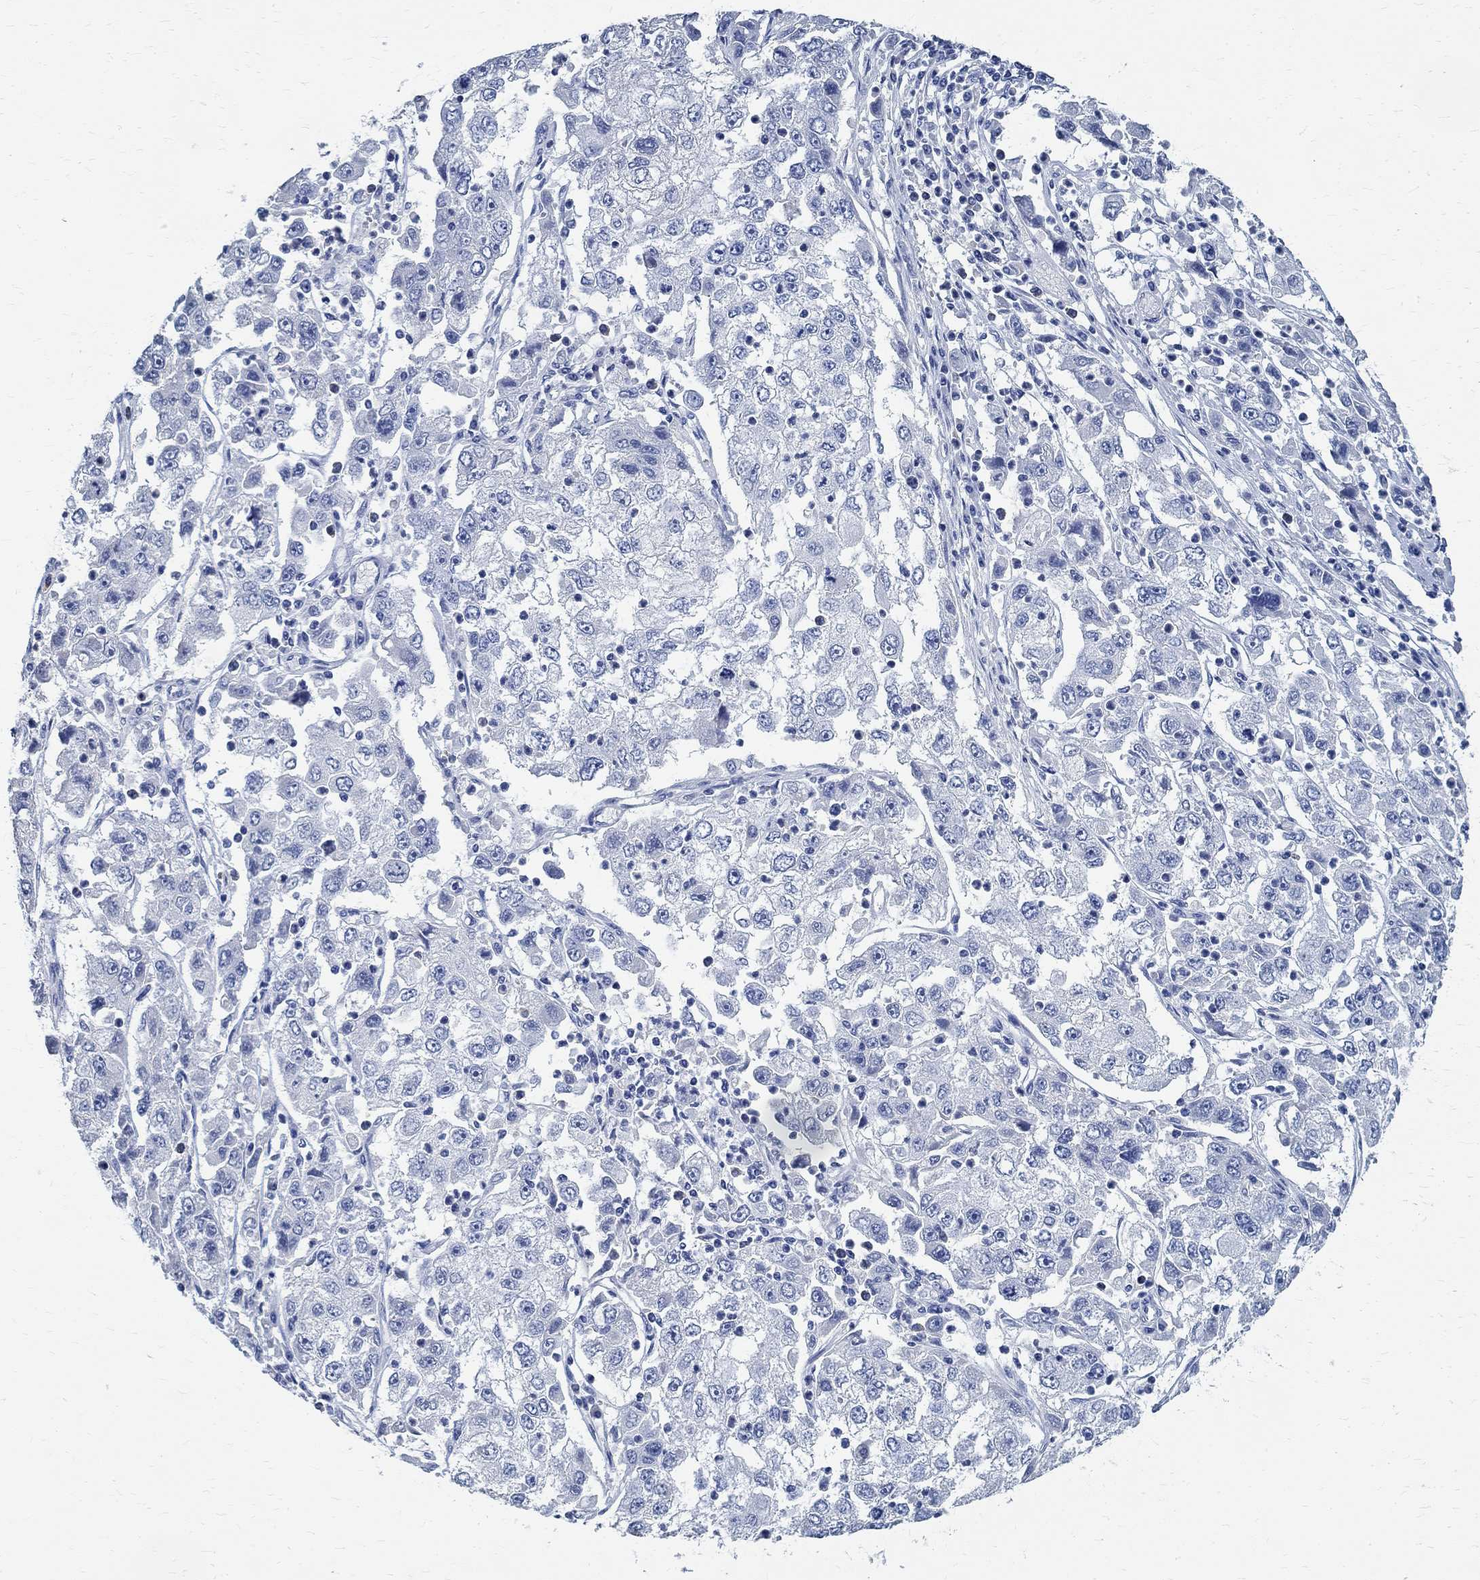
{"staining": {"intensity": "negative", "quantity": "none", "location": "none"}, "tissue": "cervical cancer", "cell_type": "Tumor cells", "image_type": "cancer", "snomed": [{"axis": "morphology", "description": "Squamous cell carcinoma, NOS"}, {"axis": "topography", "description": "Cervix"}], "caption": "A micrograph of human cervical cancer is negative for staining in tumor cells.", "gene": "PRX", "patient": {"sex": "female", "age": 36}}